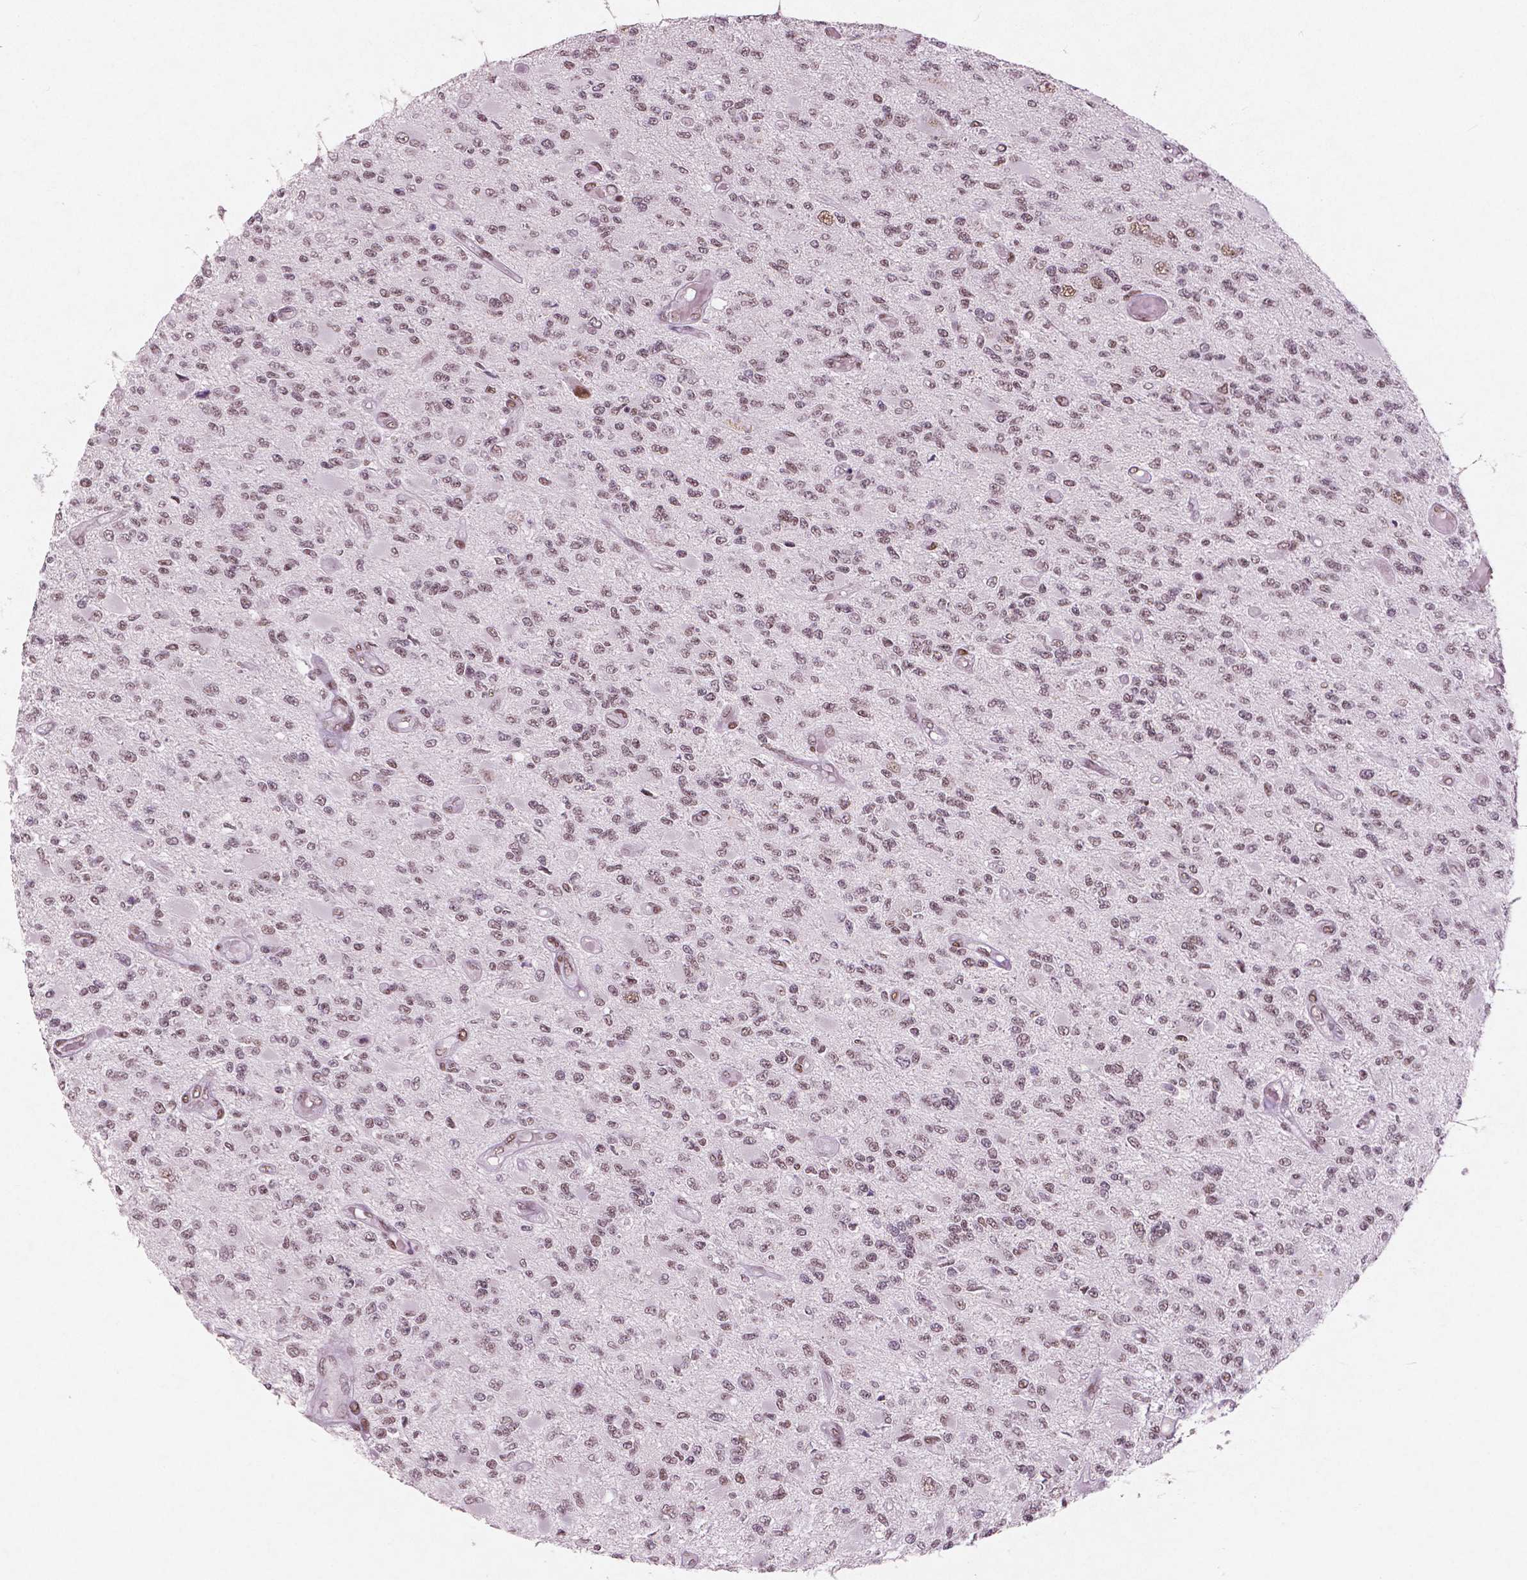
{"staining": {"intensity": "weak", "quantity": ">75%", "location": "nuclear"}, "tissue": "glioma", "cell_type": "Tumor cells", "image_type": "cancer", "snomed": [{"axis": "morphology", "description": "Glioma, malignant, High grade"}, {"axis": "topography", "description": "Brain"}], "caption": "IHC (DAB (3,3'-diaminobenzidine)) staining of malignant glioma (high-grade) shows weak nuclear protein staining in about >75% of tumor cells.", "gene": "BRD4", "patient": {"sex": "female", "age": 63}}